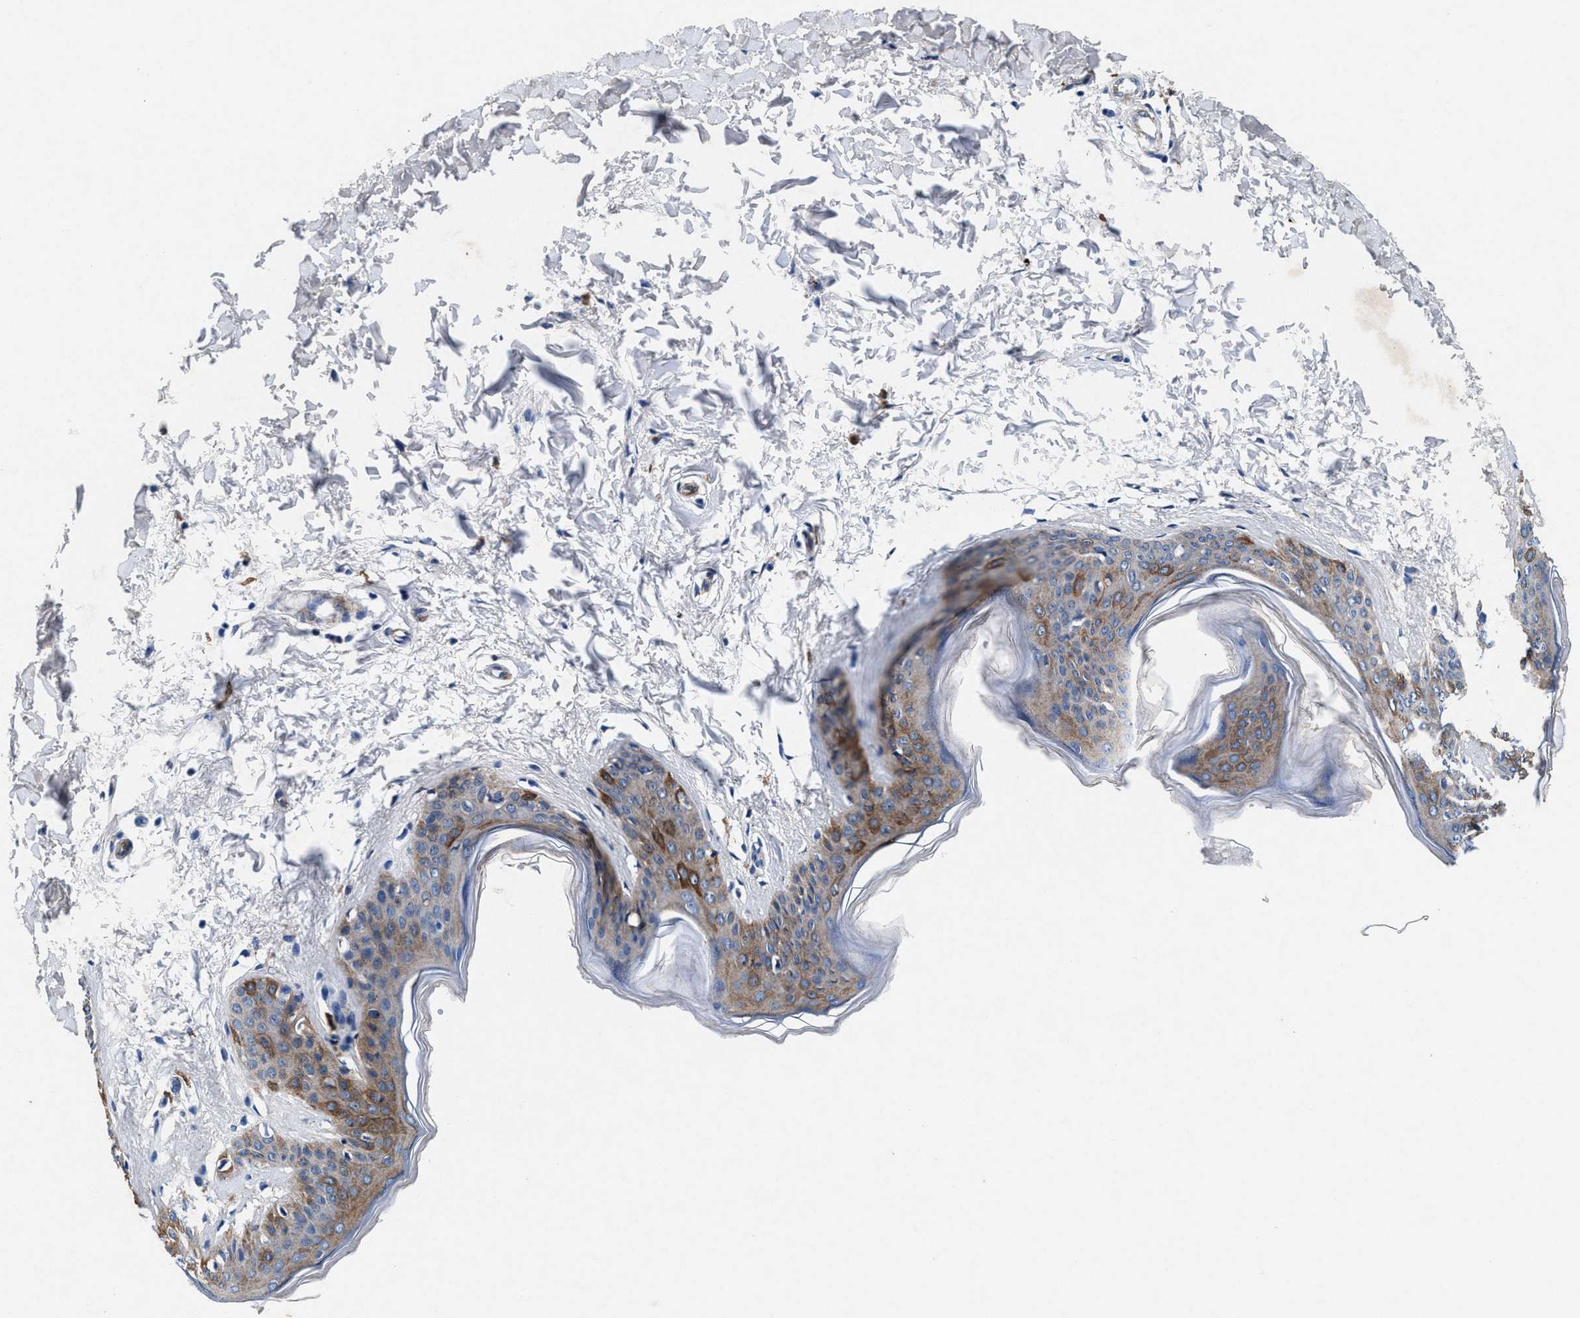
{"staining": {"intensity": "negative", "quantity": "none", "location": "none"}, "tissue": "skin", "cell_type": "Fibroblasts", "image_type": "normal", "snomed": [{"axis": "morphology", "description": "Normal tissue, NOS"}, {"axis": "topography", "description": "Skin"}], "caption": "The image shows no staining of fibroblasts in unremarkable skin.", "gene": "SLC8A1", "patient": {"sex": "female", "age": 17}}